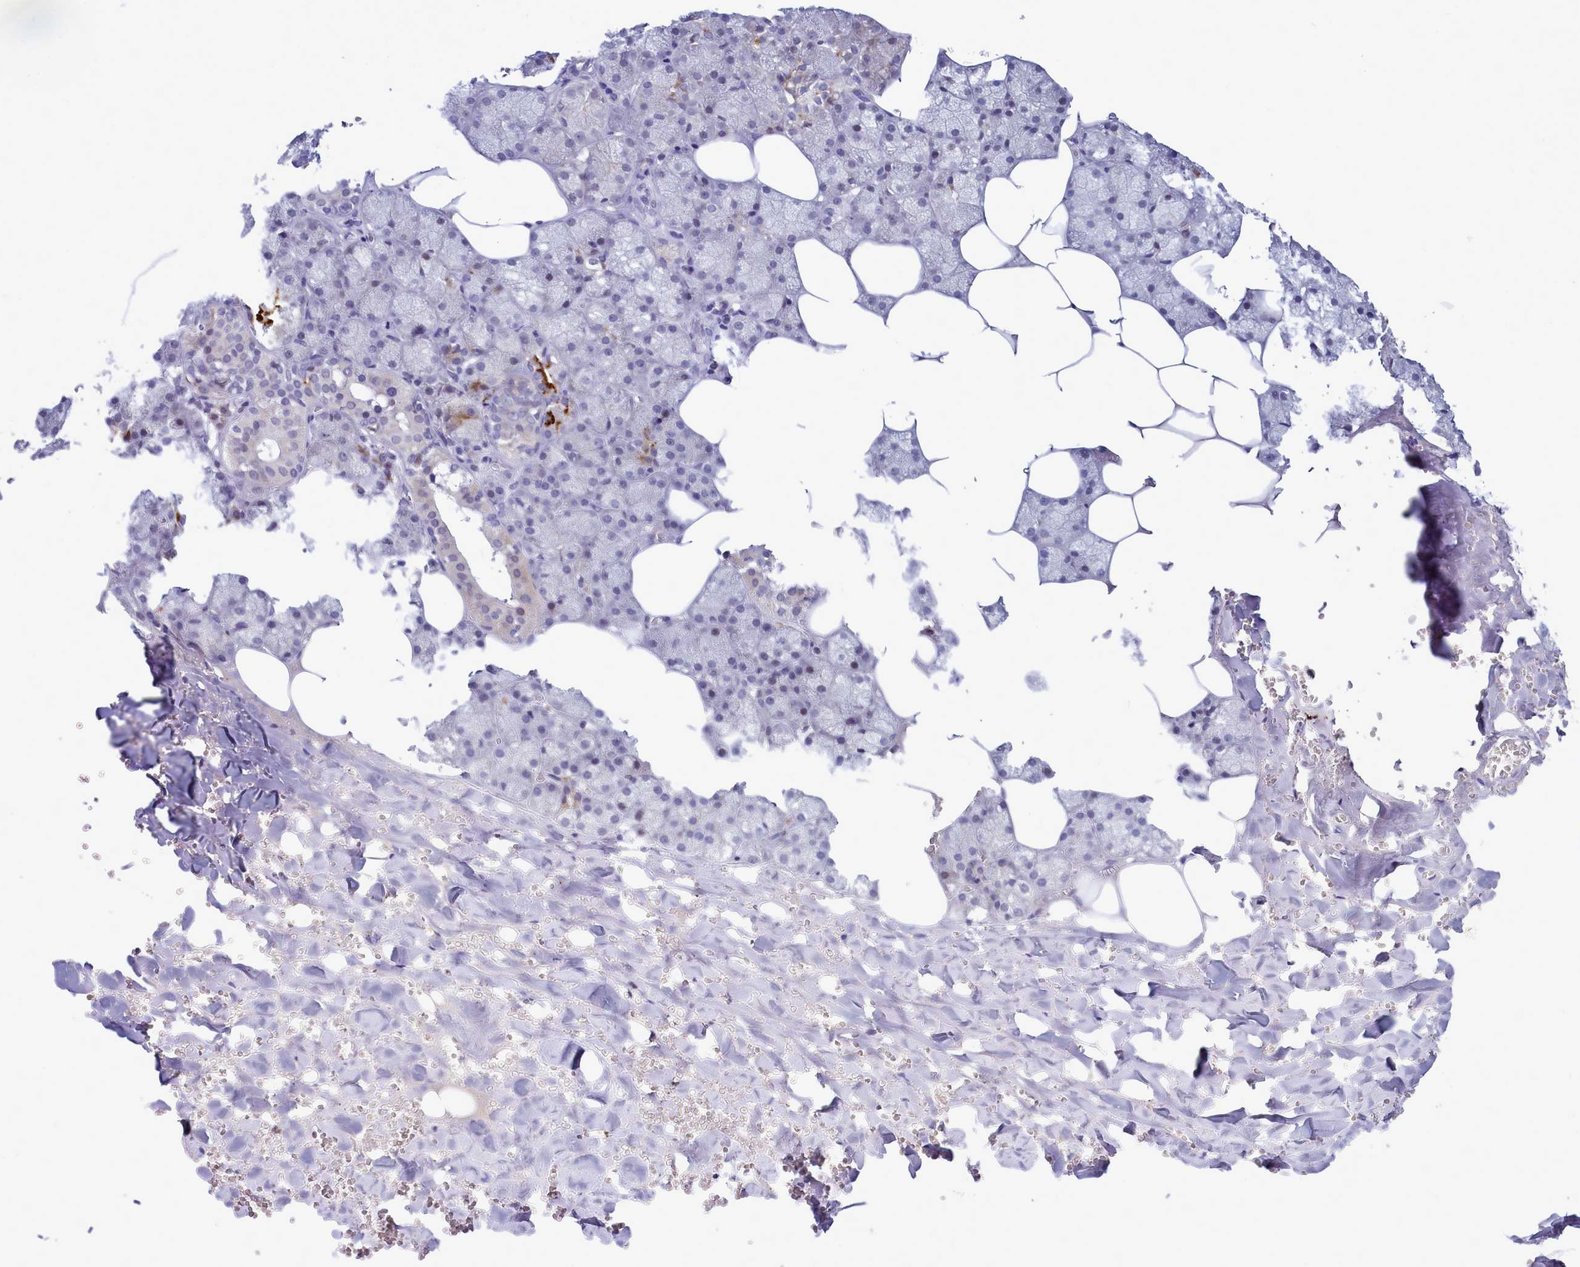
{"staining": {"intensity": "negative", "quantity": "none", "location": "none"}, "tissue": "salivary gland", "cell_type": "Glandular cells", "image_type": "normal", "snomed": [{"axis": "morphology", "description": "Normal tissue, NOS"}, {"axis": "topography", "description": "Salivary gland"}], "caption": "Immunohistochemistry of benign human salivary gland exhibits no positivity in glandular cells. The staining was performed using DAB to visualize the protein expression in brown, while the nuclei were stained in blue with hematoxylin (Magnification: 20x).", "gene": "POM121L2", "patient": {"sex": "male", "age": 62}}